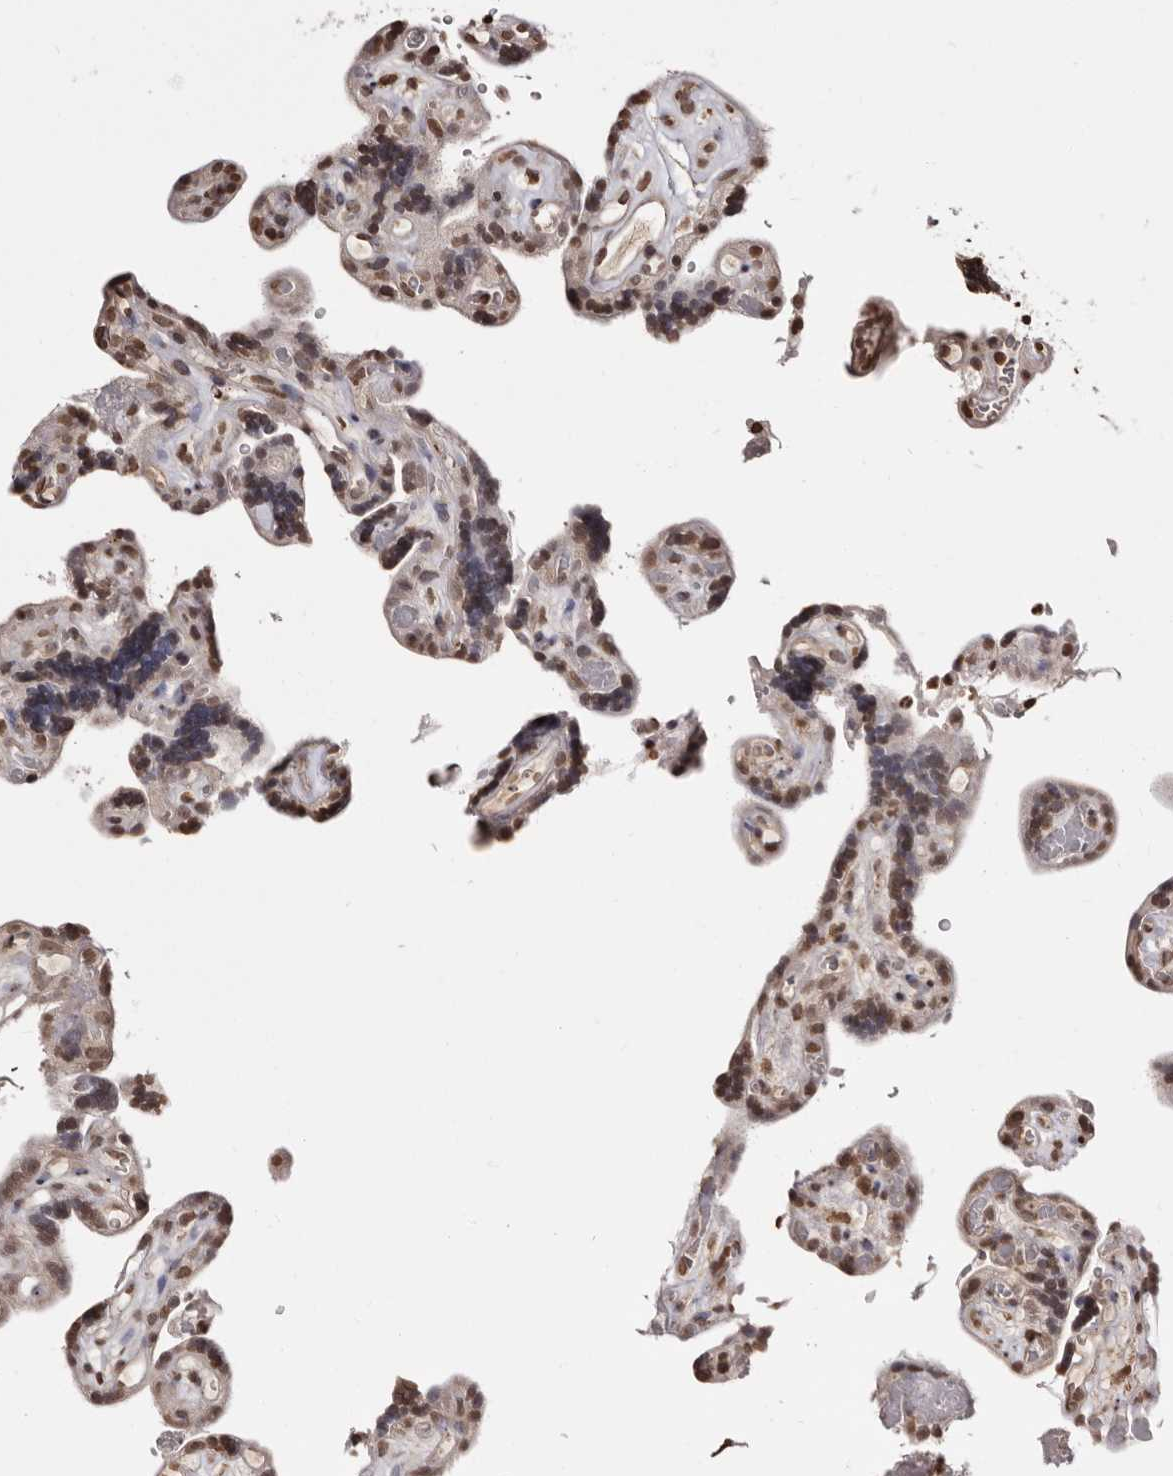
{"staining": {"intensity": "moderate", "quantity": ">75%", "location": "cytoplasmic/membranous,nuclear"}, "tissue": "placenta", "cell_type": "Decidual cells", "image_type": "normal", "snomed": [{"axis": "morphology", "description": "Normal tissue, NOS"}, {"axis": "topography", "description": "Placenta"}], "caption": "Protein expression analysis of unremarkable placenta exhibits moderate cytoplasmic/membranous,nuclear staining in approximately >75% of decidual cells. (IHC, brightfield microscopy, high magnification).", "gene": "CCDC190", "patient": {"sex": "female", "age": 30}}